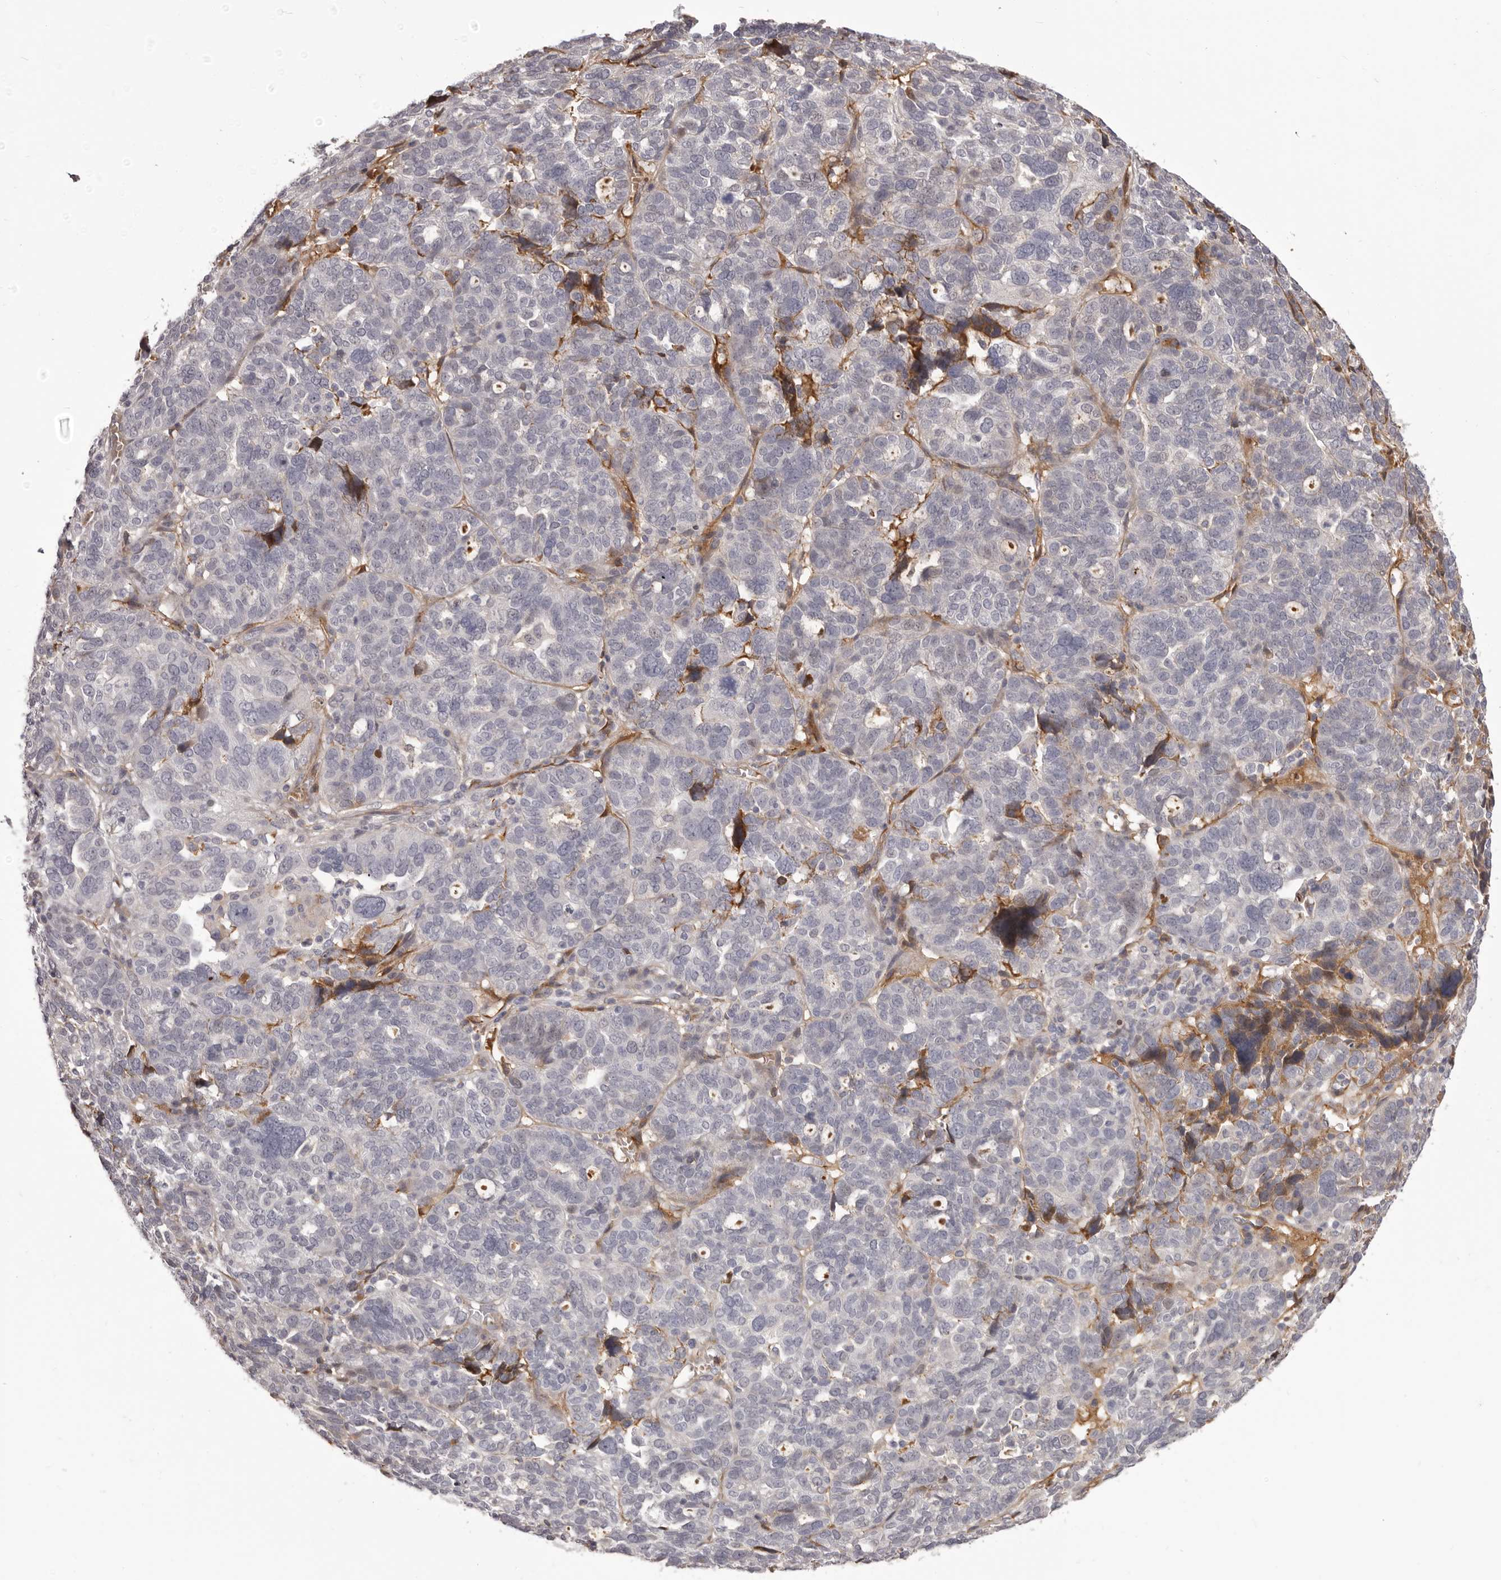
{"staining": {"intensity": "negative", "quantity": "none", "location": "none"}, "tissue": "ovarian cancer", "cell_type": "Tumor cells", "image_type": "cancer", "snomed": [{"axis": "morphology", "description": "Cystadenocarcinoma, serous, NOS"}, {"axis": "topography", "description": "Ovary"}], "caption": "Tumor cells show no significant protein staining in ovarian cancer (serous cystadenocarcinoma). (DAB (3,3'-diaminobenzidine) immunohistochemistry (IHC), high magnification).", "gene": "OTUD3", "patient": {"sex": "female", "age": 59}}